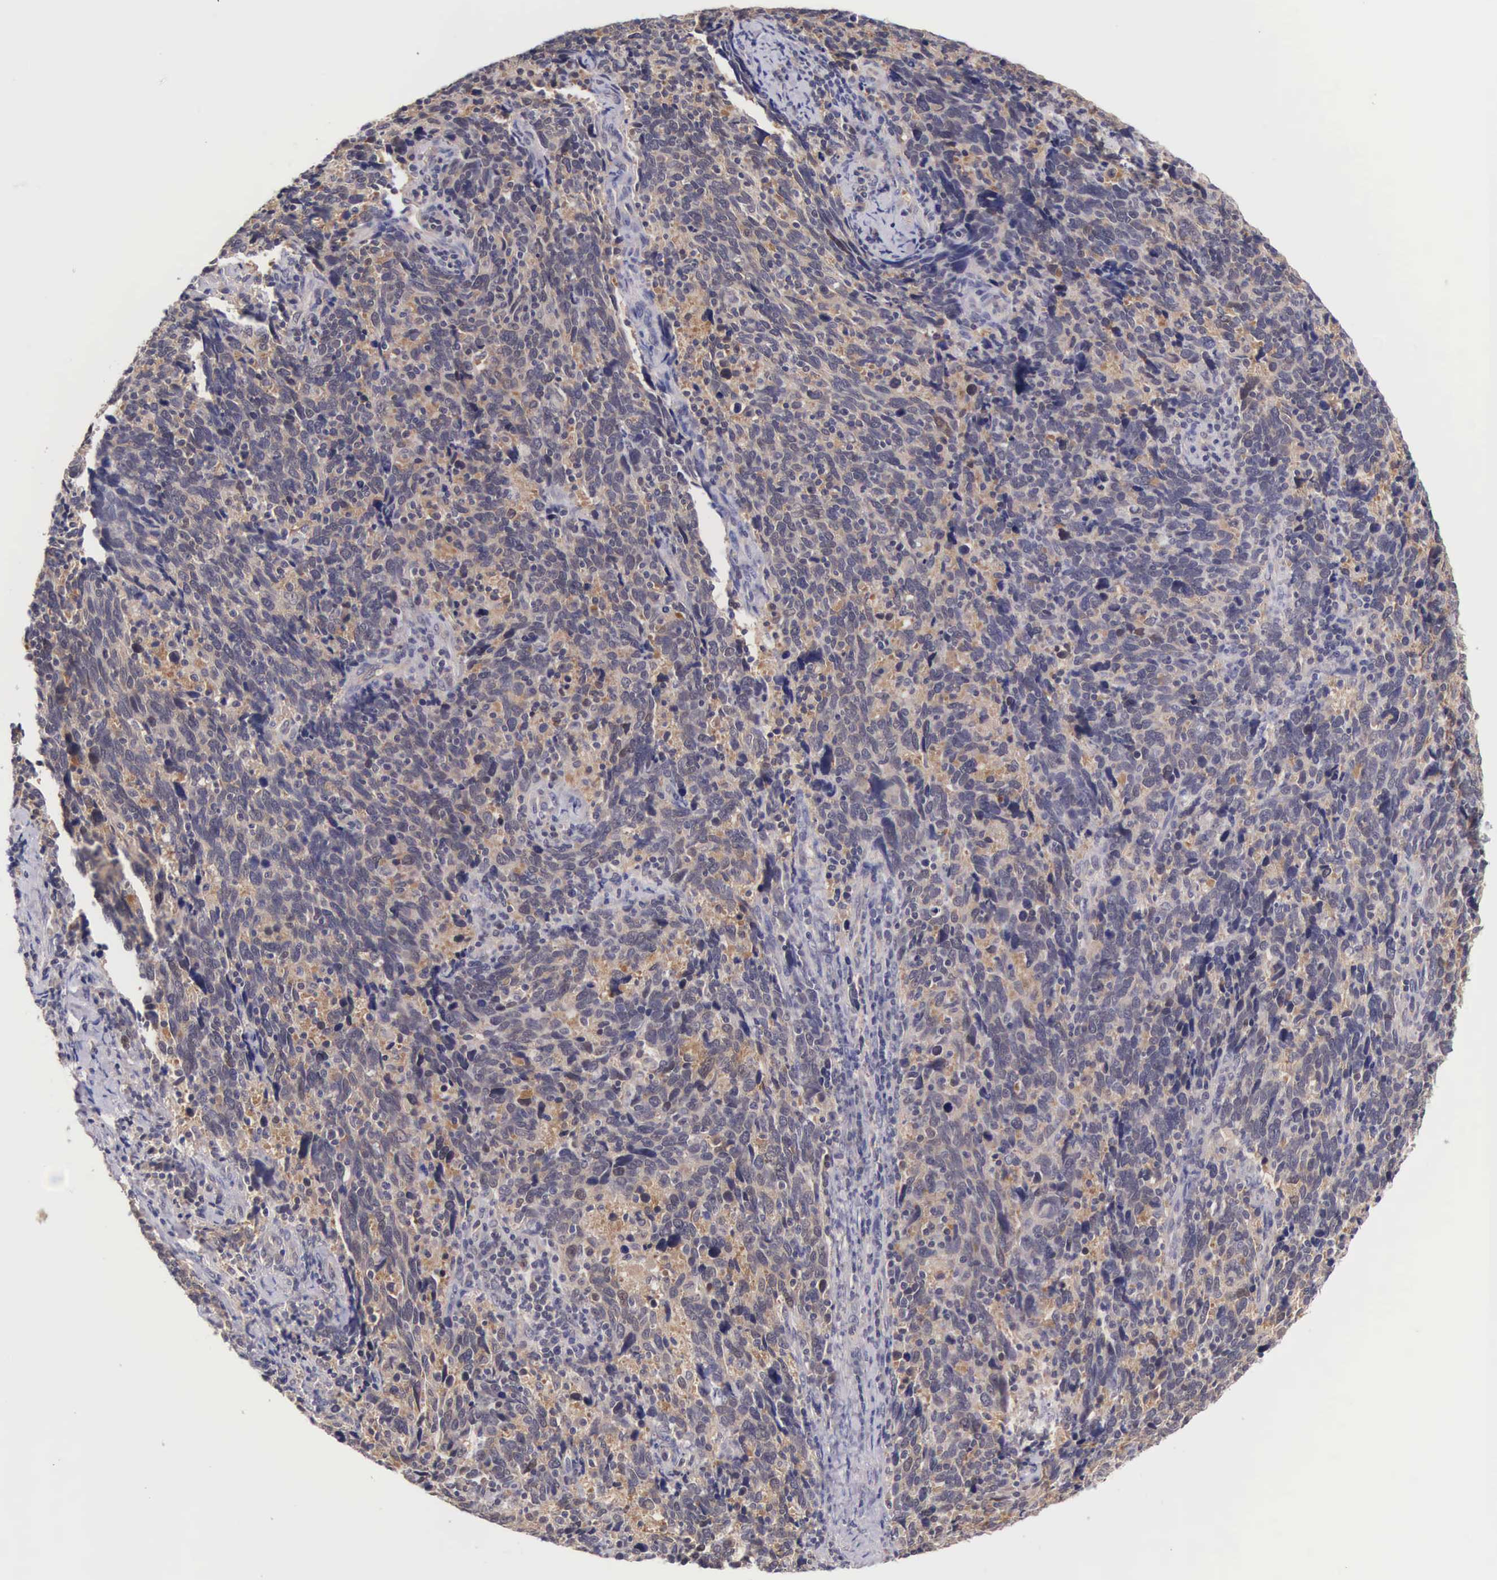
{"staining": {"intensity": "moderate", "quantity": ">75%", "location": "cytoplasmic/membranous"}, "tissue": "cervical cancer", "cell_type": "Tumor cells", "image_type": "cancer", "snomed": [{"axis": "morphology", "description": "Squamous cell carcinoma, NOS"}, {"axis": "topography", "description": "Cervix"}], "caption": "Immunohistochemical staining of human squamous cell carcinoma (cervical) demonstrates medium levels of moderate cytoplasmic/membranous protein positivity in about >75% of tumor cells. (DAB IHC with brightfield microscopy, high magnification).", "gene": "IGBP1", "patient": {"sex": "female", "age": 41}}